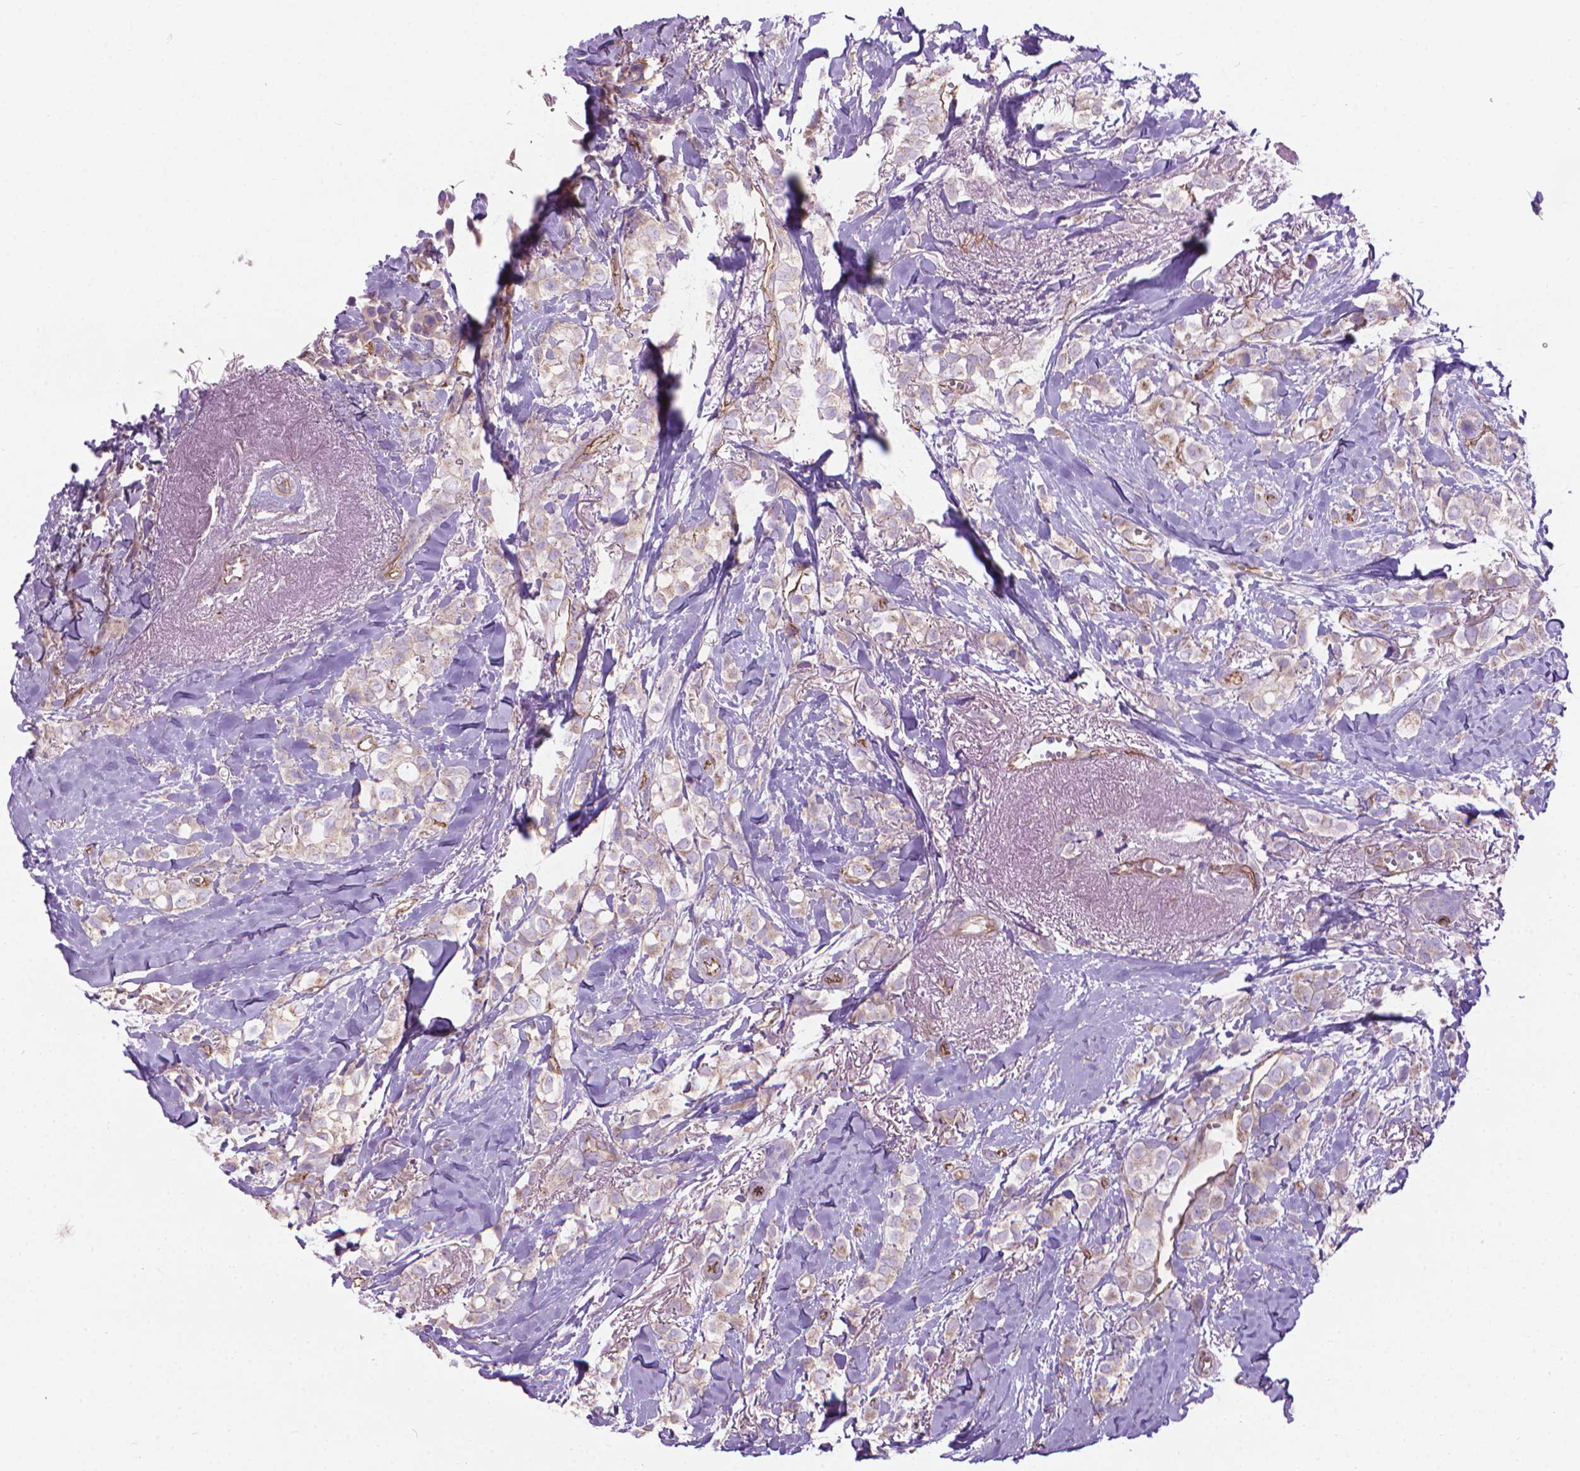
{"staining": {"intensity": "negative", "quantity": "none", "location": "none"}, "tissue": "breast cancer", "cell_type": "Tumor cells", "image_type": "cancer", "snomed": [{"axis": "morphology", "description": "Duct carcinoma"}, {"axis": "topography", "description": "Breast"}], "caption": "Immunohistochemistry (IHC) histopathology image of neoplastic tissue: human breast cancer stained with DAB demonstrates no significant protein expression in tumor cells. Brightfield microscopy of IHC stained with DAB (3,3'-diaminobenzidine) (brown) and hematoxylin (blue), captured at high magnification.", "gene": "TENT5A", "patient": {"sex": "female", "age": 85}}